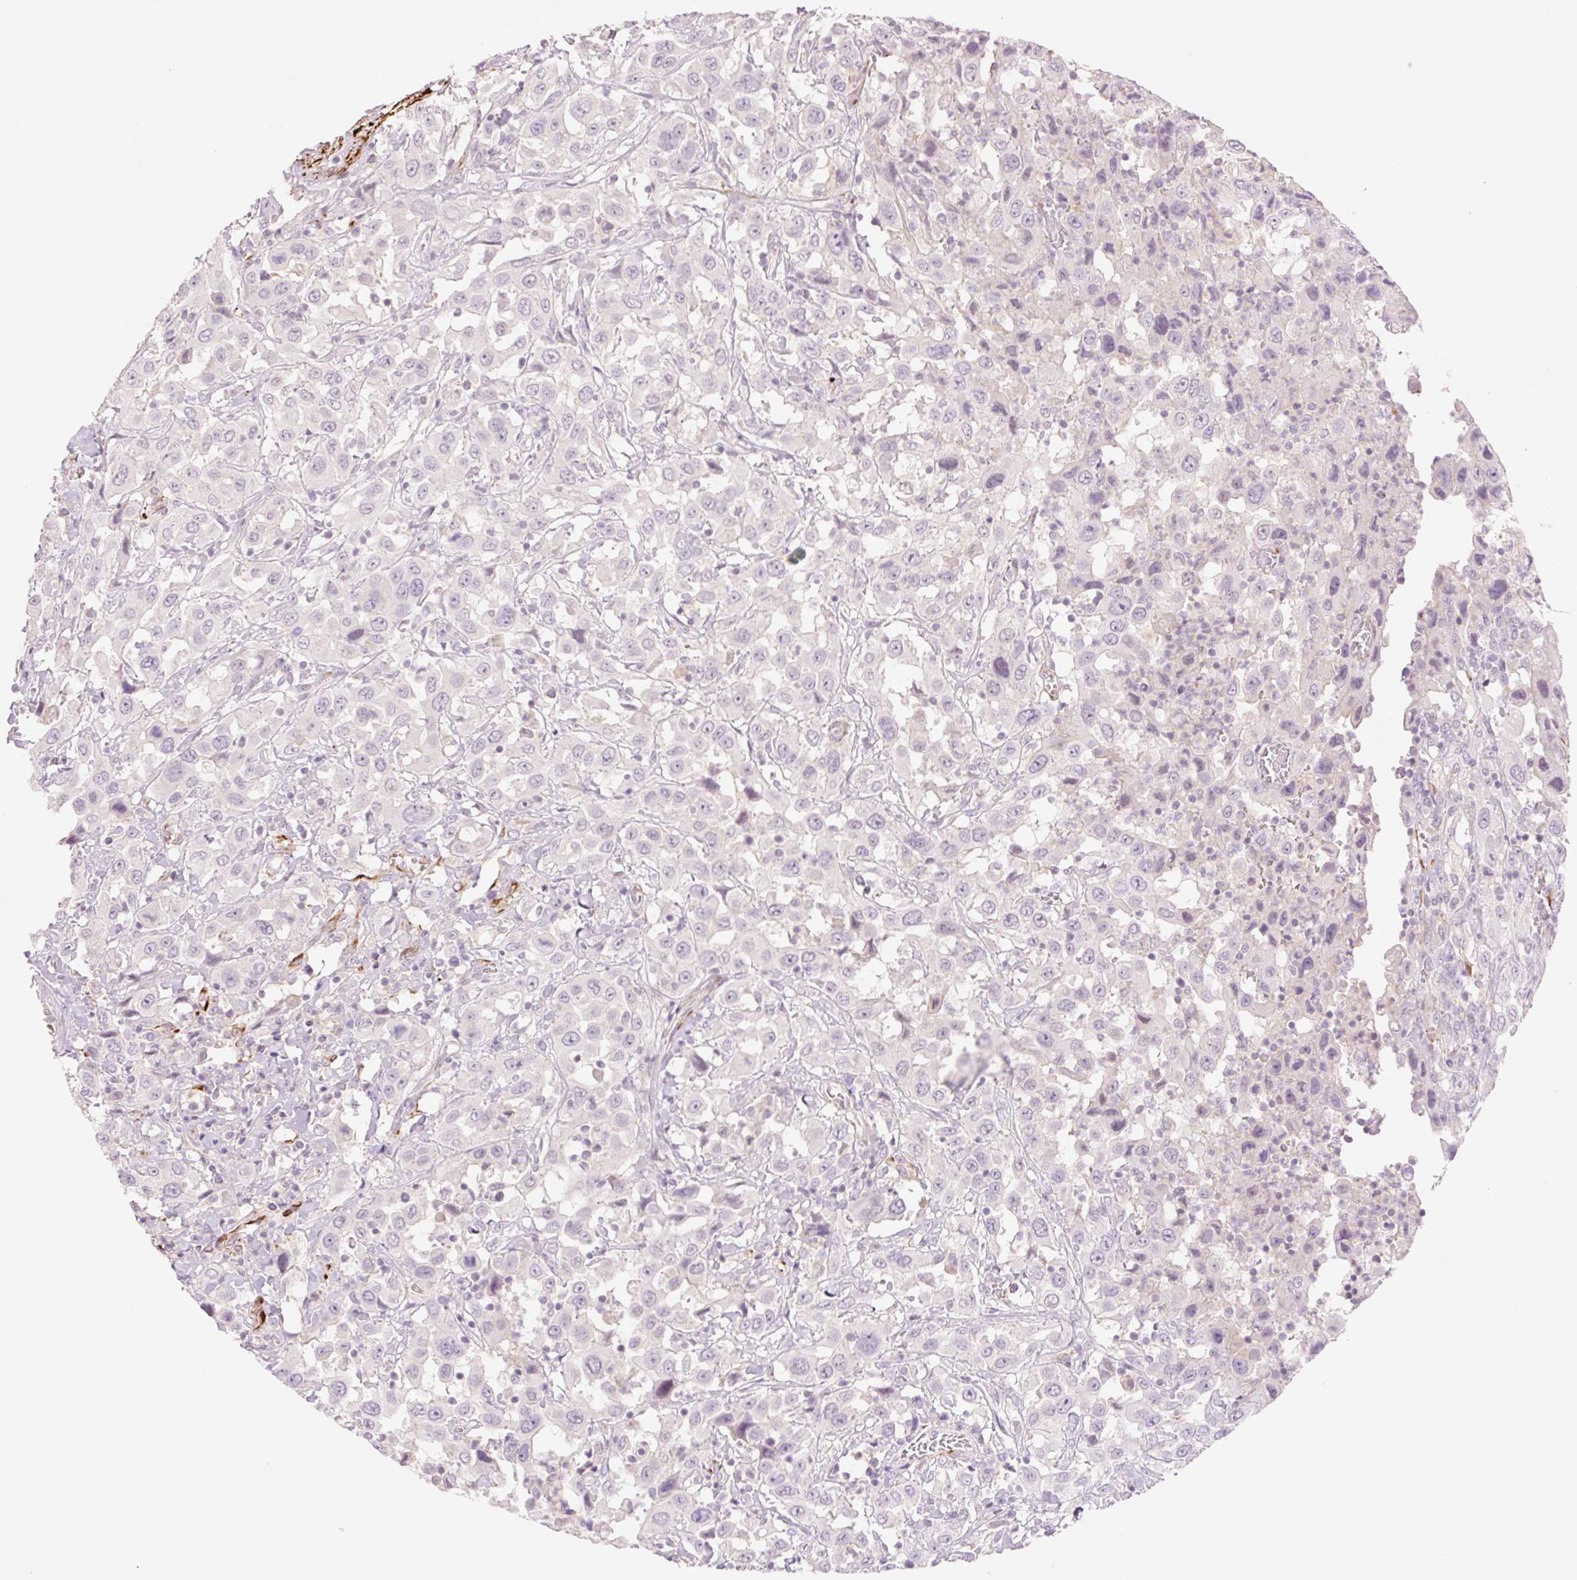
{"staining": {"intensity": "negative", "quantity": "none", "location": "none"}, "tissue": "urothelial cancer", "cell_type": "Tumor cells", "image_type": "cancer", "snomed": [{"axis": "morphology", "description": "Urothelial carcinoma, High grade"}, {"axis": "topography", "description": "Urinary bladder"}], "caption": "High magnification brightfield microscopy of high-grade urothelial carcinoma stained with DAB (3,3'-diaminobenzidine) (brown) and counterstained with hematoxylin (blue): tumor cells show no significant staining.", "gene": "ZFYVE21", "patient": {"sex": "male", "age": 61}}